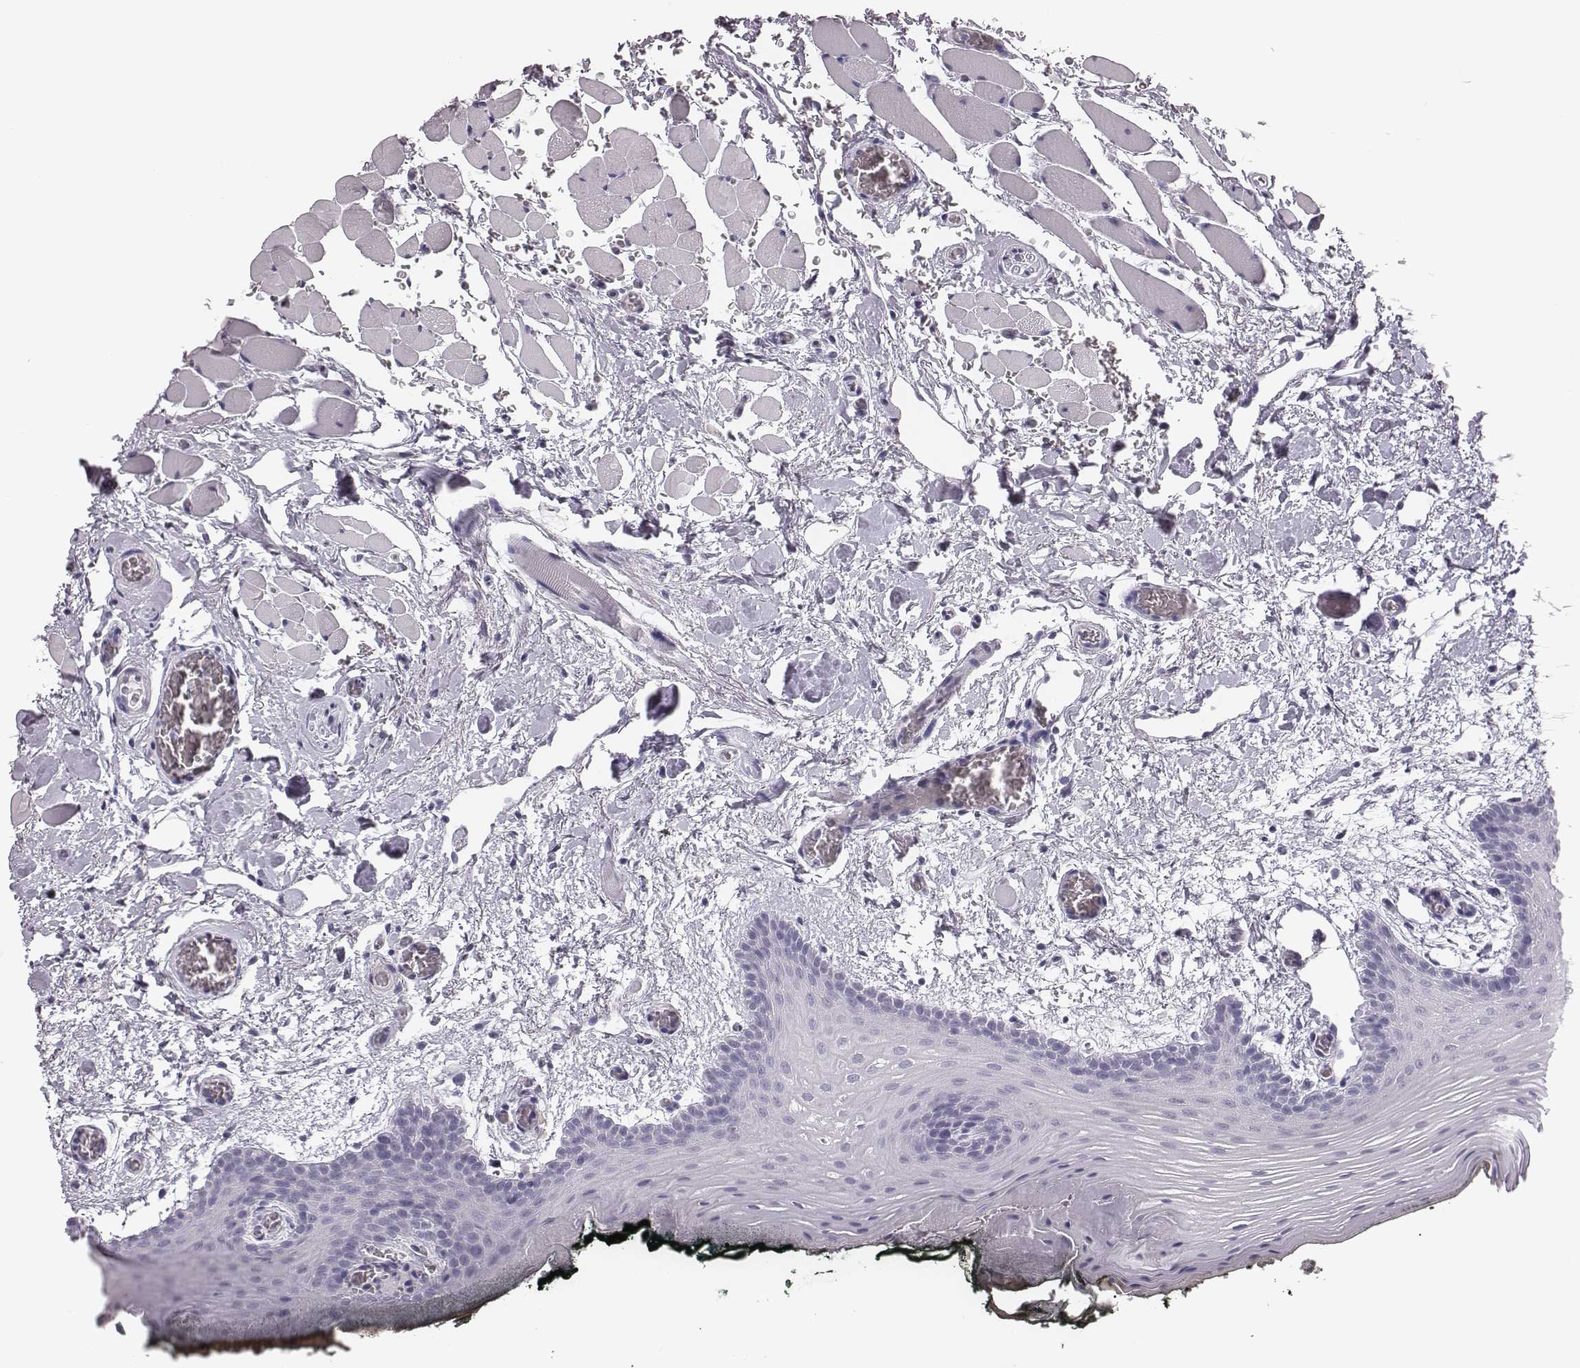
{"staining": {"intensity": "negative", "quantity": "none", "location": "none"}, "tissue": "oral mucosa", "cell_type": "Squamous epithelial cells", "image_type": "normal", "snomed": [{"axis": "morphology", "description": "Normal tissue, NOS"}, {"axis": "topography", "description": "Oral tissue"}, {"axis": "topography", "description": "Head-Neck"}], "caption": "Micrograph shows no protein expression in squamous epithelial cells of unremarkable oral mucosa. (IHC, brightfield microscopy, high magnification).", "gene": "CSH1", "patient": {"sex": "male", "age": 65}}